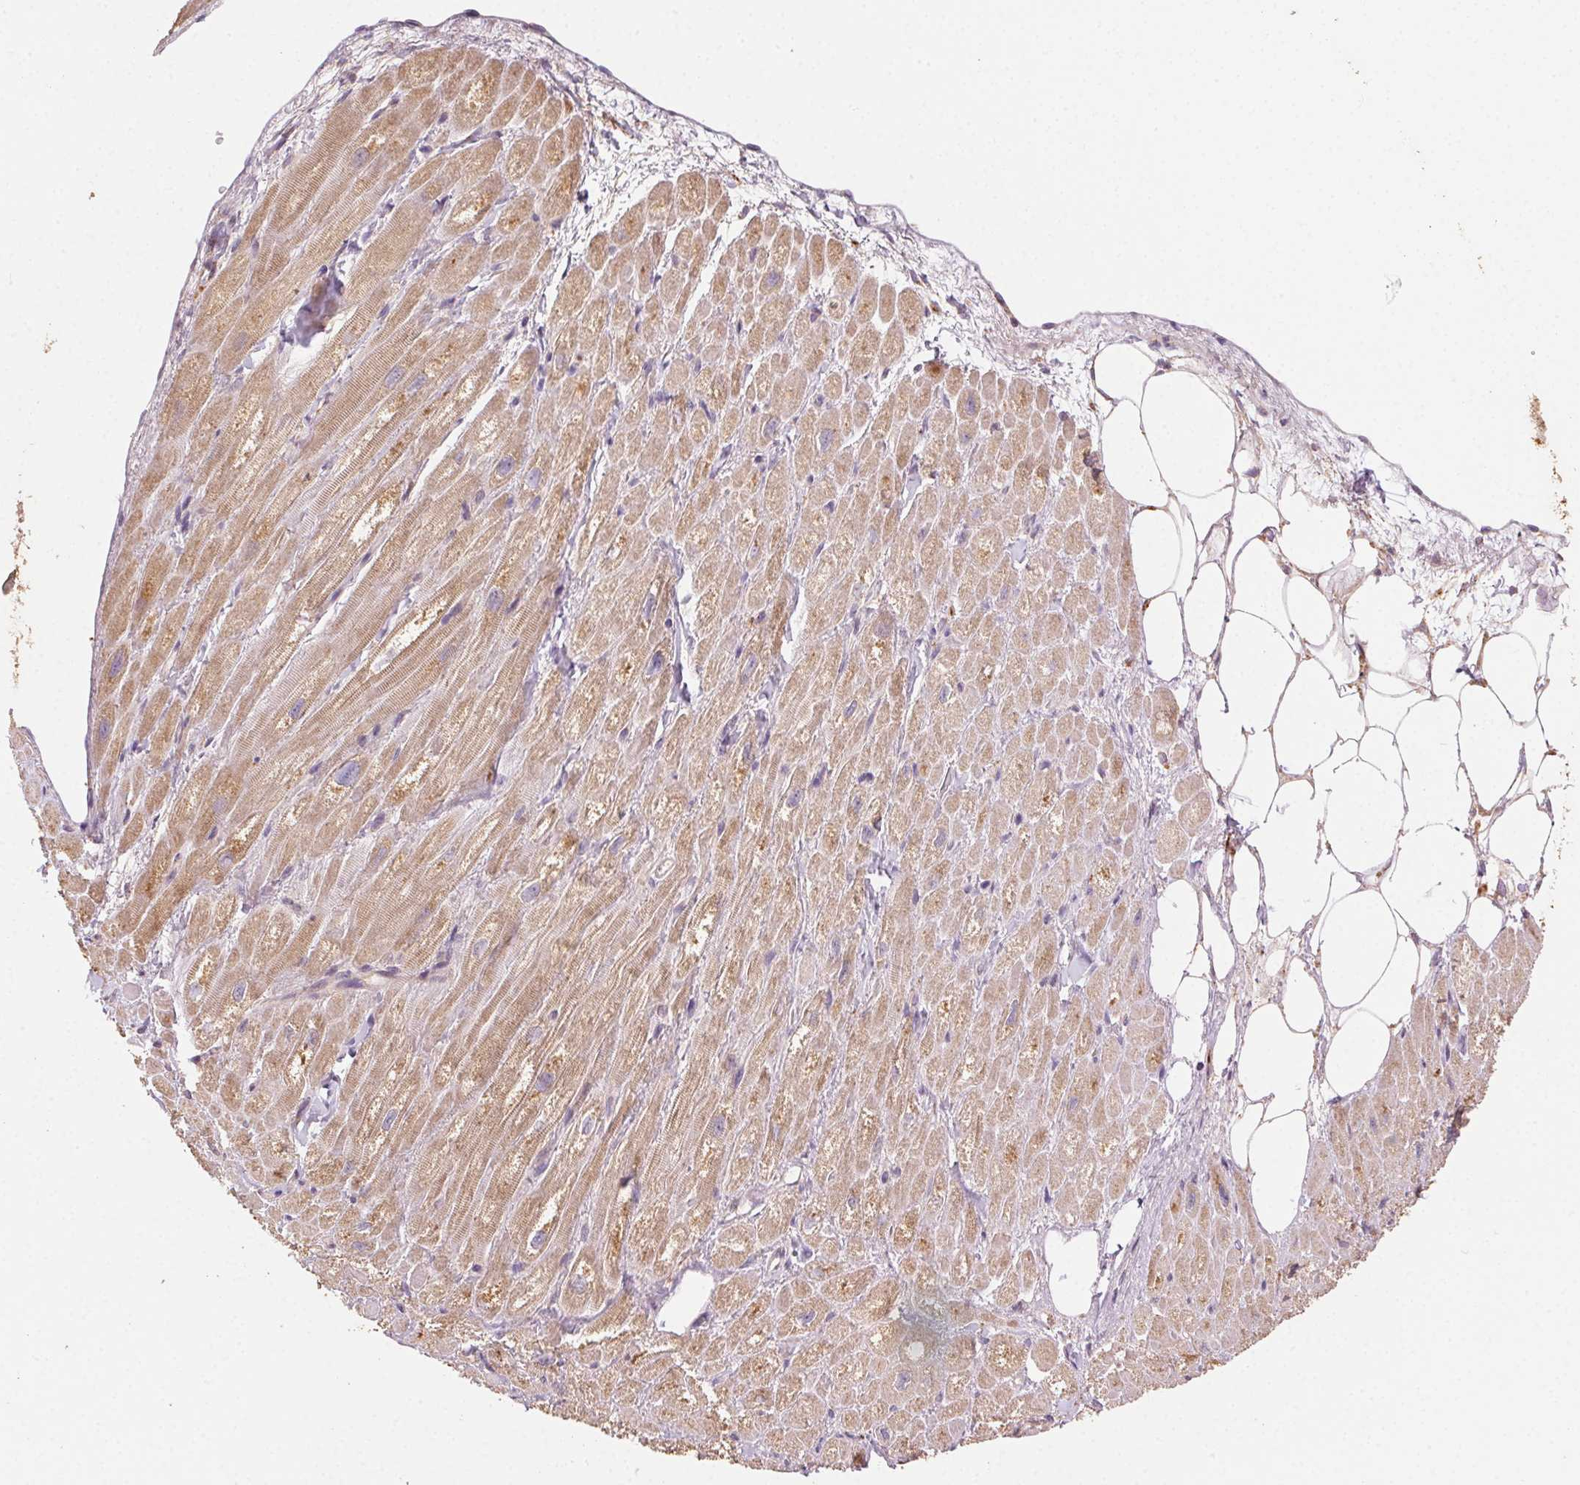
{"staining": {"intensity": "moderate", "quantity": ">75%", "location": "cytoplasmic/membranous"}, "tissue": "heart muscle", "cell_type": "Cardiomyocytes", "image_type": "normal", "snomed": [{"axis": "morphology", "description": "Normal tissue, NOS"}, {"axis": "topography", "description": "Heart"}], "caption": "Benign heart muscle was stained to show a protein in brown. There is medium levels of moderate cytoplasmic/membranous staining in approximately >75% of cardiomyocytes. (DAB = brown stain, brightfield microscopy at high magnification).", "gene": "FNBP1L", "patient": {"sex": "female", "age": 62}}